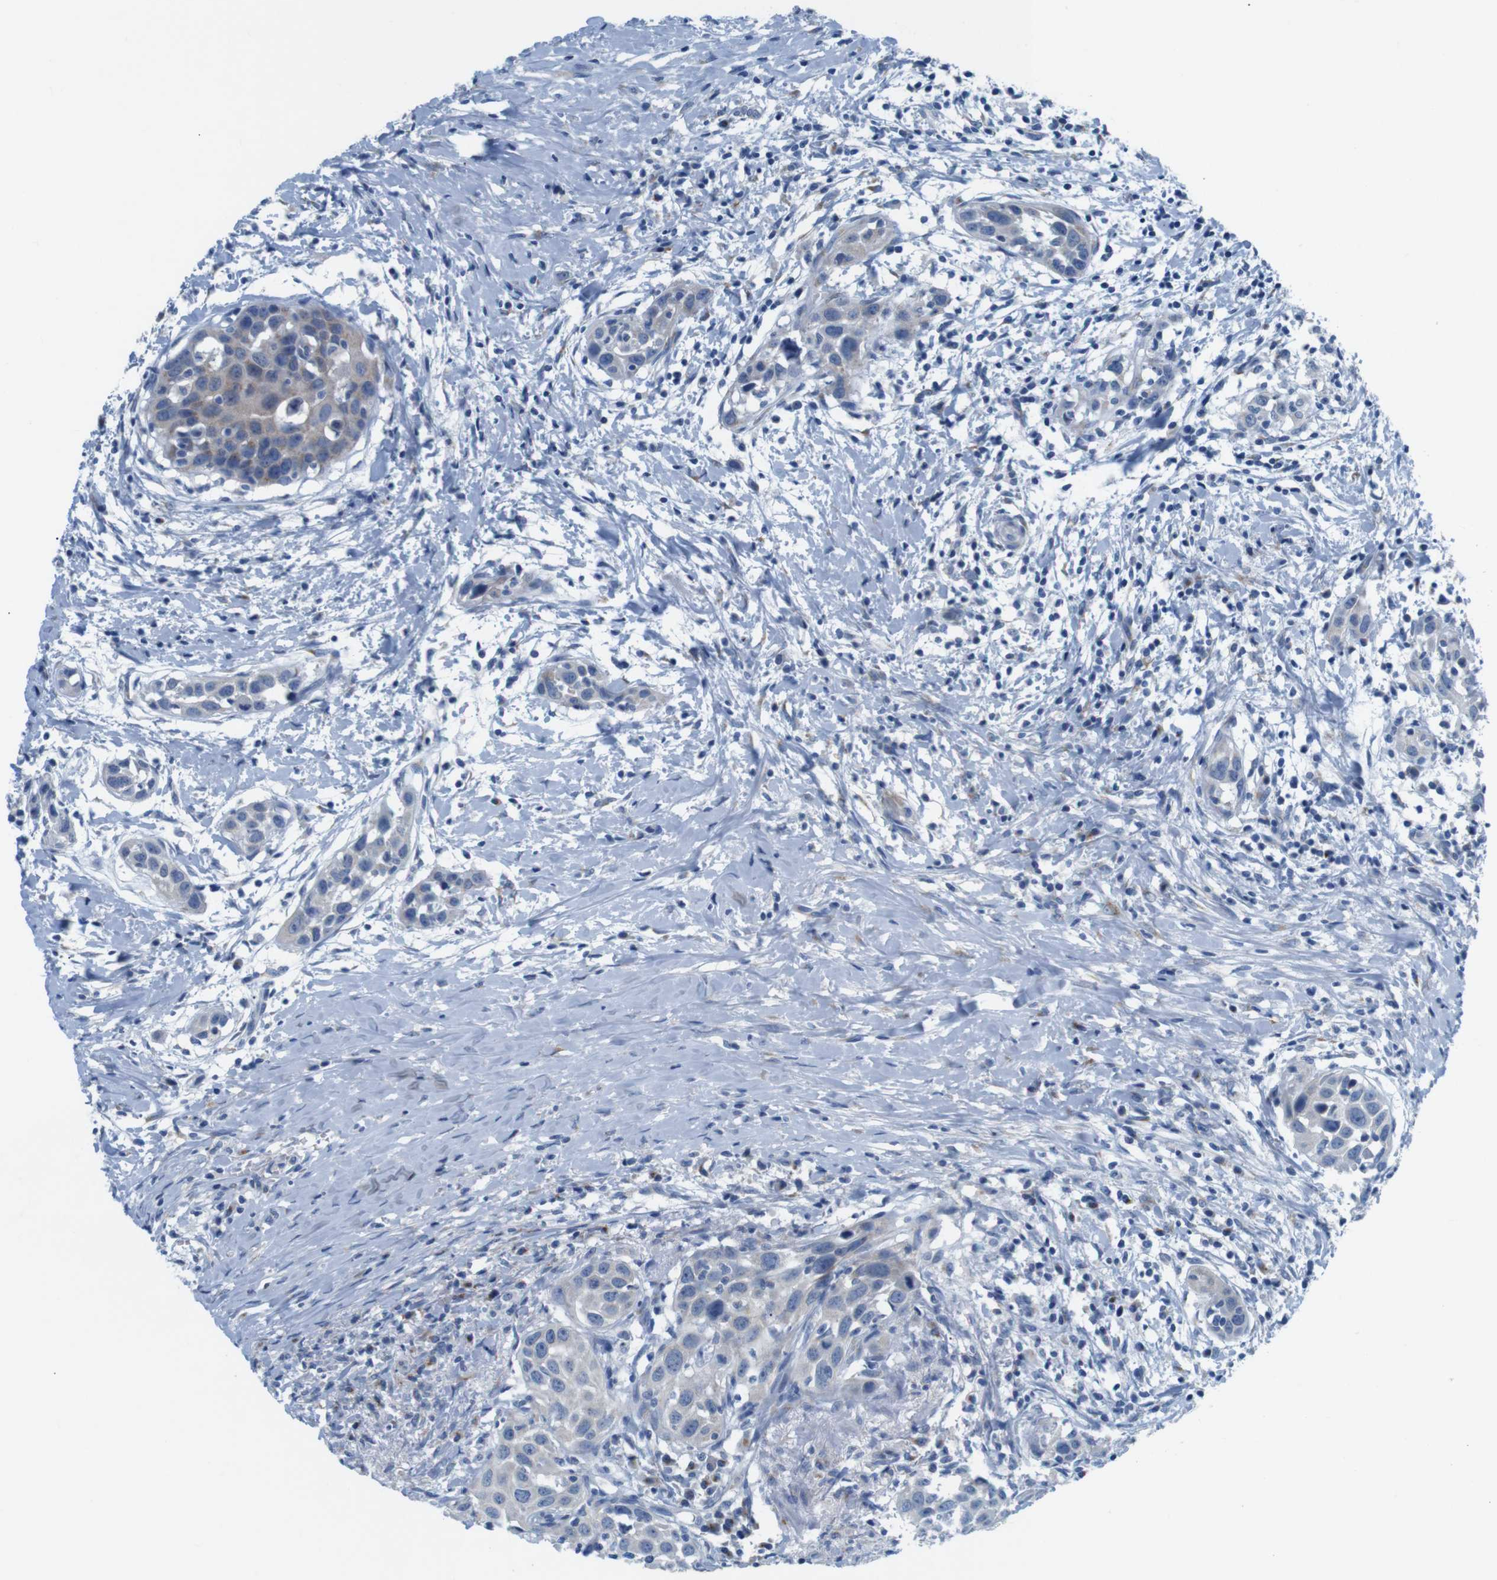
{"staining": {"intensity": "weak", "quantity": "<25%", "location": "cytoplasmic/membranous"}, "tissue": "head and neck cancer", "cell_type": "Tumor cells", "image_type": "cancer", "snomed": [{"axis": "morphology", "description": "Squamous cell carcinoma, NOS"}, {"axis": "topography", "description": "Oral tissue"}, {"axis": "topography", "description": "Head-Neck"}], "caption": "Immunohistochemistry (IHC) of human head and neck cancer (squamous cell carcinoma) shows no expression in tumor cells. Brightfield microscopy of IHC stained with DAB (brown) and hematoxylin (blue), captured at high magnification.", "gene": "GOLGA2", "patient": {"sex": "female", "age": 50}}